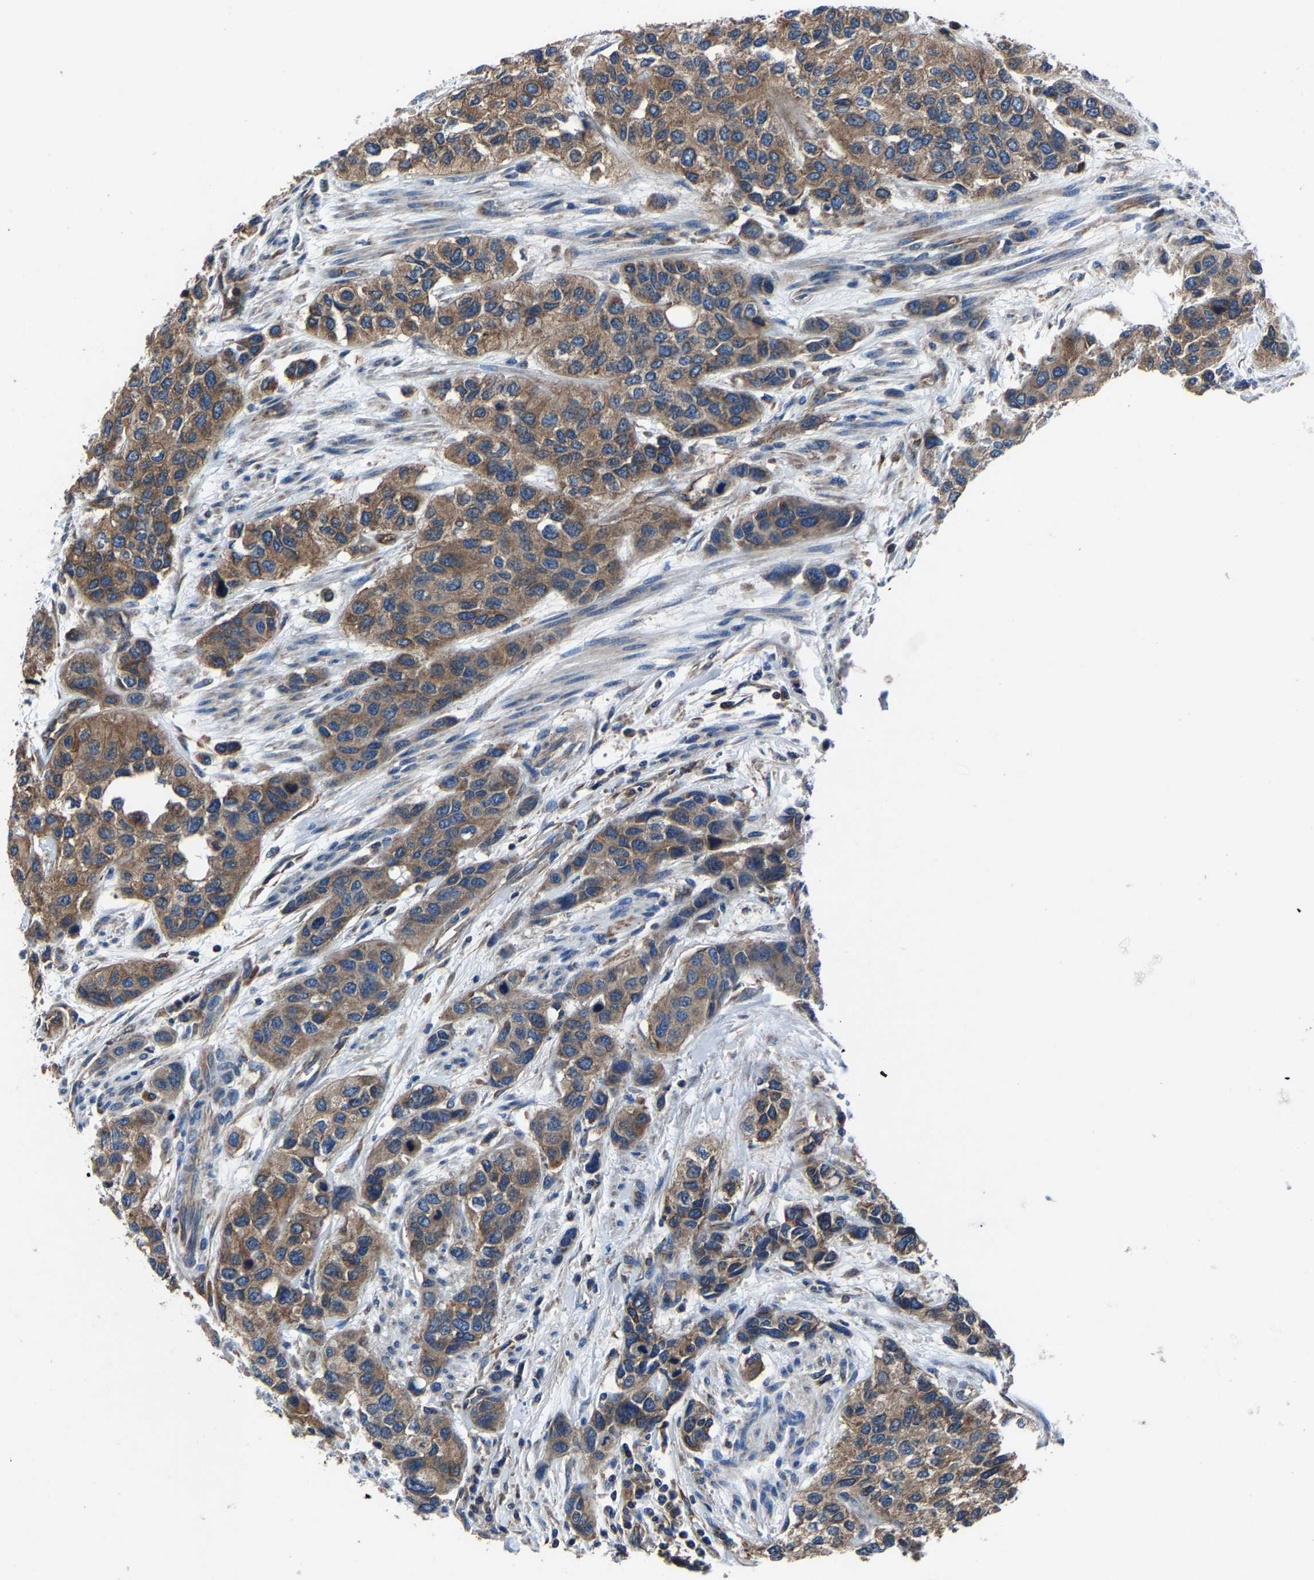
{"staining": {"intensity": "moderate", "quantity": ">75%", "location": "cytoplasmic/membranous"}, "tissue": "urothelial cancer", "cell_type": "Tumor cells", "image_type": "cancer", "snomed": [{"axis": "morphology", "description": "Urothelial carcinoma, High grade"}, {"axis": "topography", "description": "Urinary bladder"}], "caption": "This photomicrograph shows immunohistochemistry staining of urothelial cancer, with medium moderate cytoplasmic/membranous expression in about >75% of tumor cells.", "gene": "KIAA1958", "patient": {"sex": "female", "age": 56}}